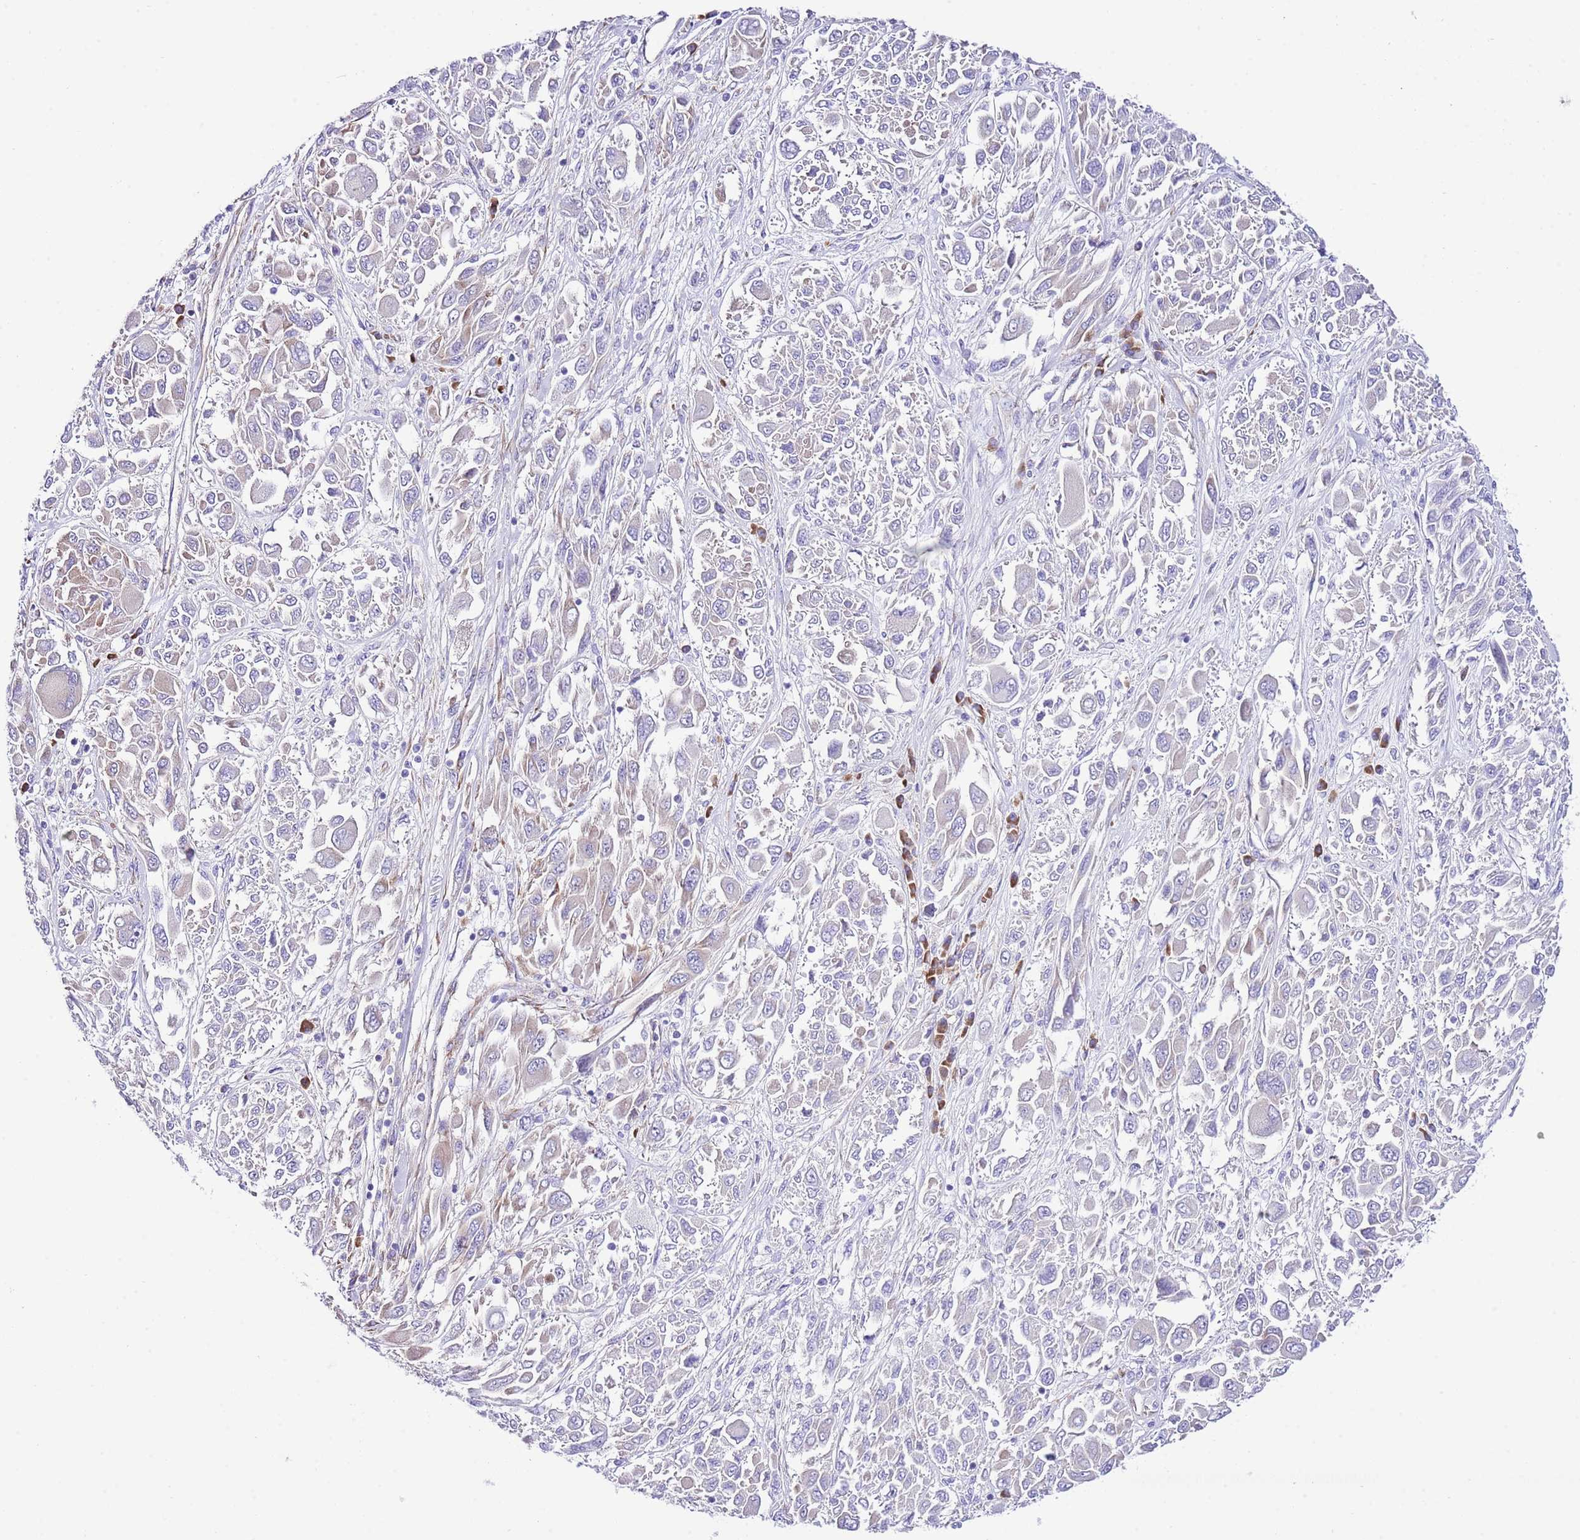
{"staining": {"intensity": "negative", "quantity": "none", "location": "none"}, "tissue": "melanoma", "cell_type": "Tumor cells", "image_type": "cancer", "snomed": [{"axis": "morphology", "description": "Malignant melanoma, NOS"}, {"axis": "topography", "description": "Skin"}], "caption": "Tumor cells are negative for brown protein staining in melanoma. Nuclei are stained in blue.", "gene": "RPS10", "patient": {"sex": "female", "age": 91}}